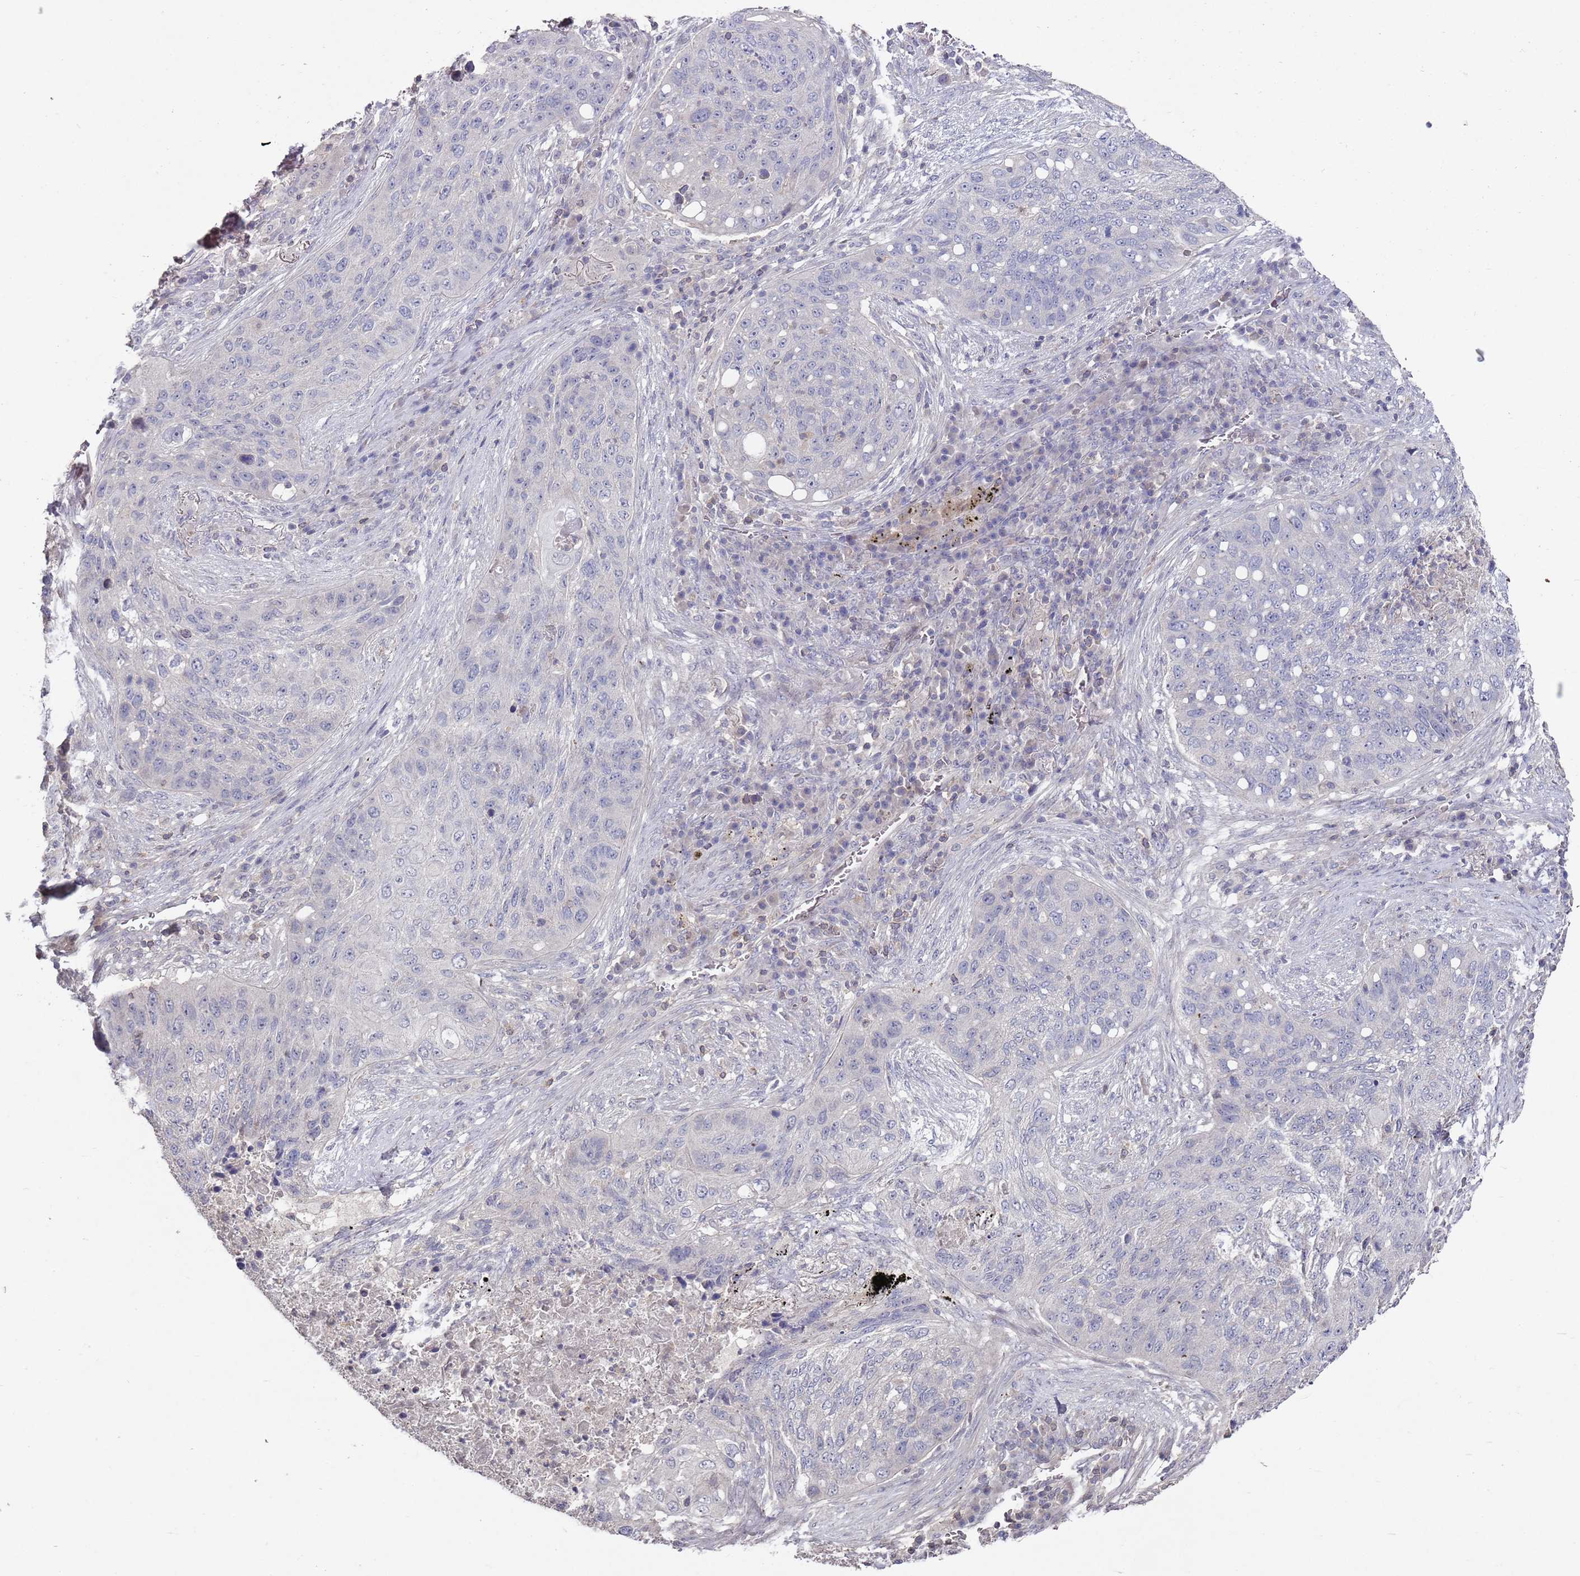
{"staining": {"intensity": "negative", "quantity": "none", "location": "none"}, "tissue": "lung cancer", "cell_type": "Tumor cells", "image_type": "cancer", "snomed": [{"axis": "morphology", "description": "Squamous cell carcinoma, NOS"}, {"axis": "topography", "description": "Lung"}], "caption": "Squamous cell carcinoma (lung) stained for a protein using immunohistochemistry (IHC) demonstrates no positivity tumor cells.", "gene": "LACC1", "patient": {"sex": "female", "age": 63}}